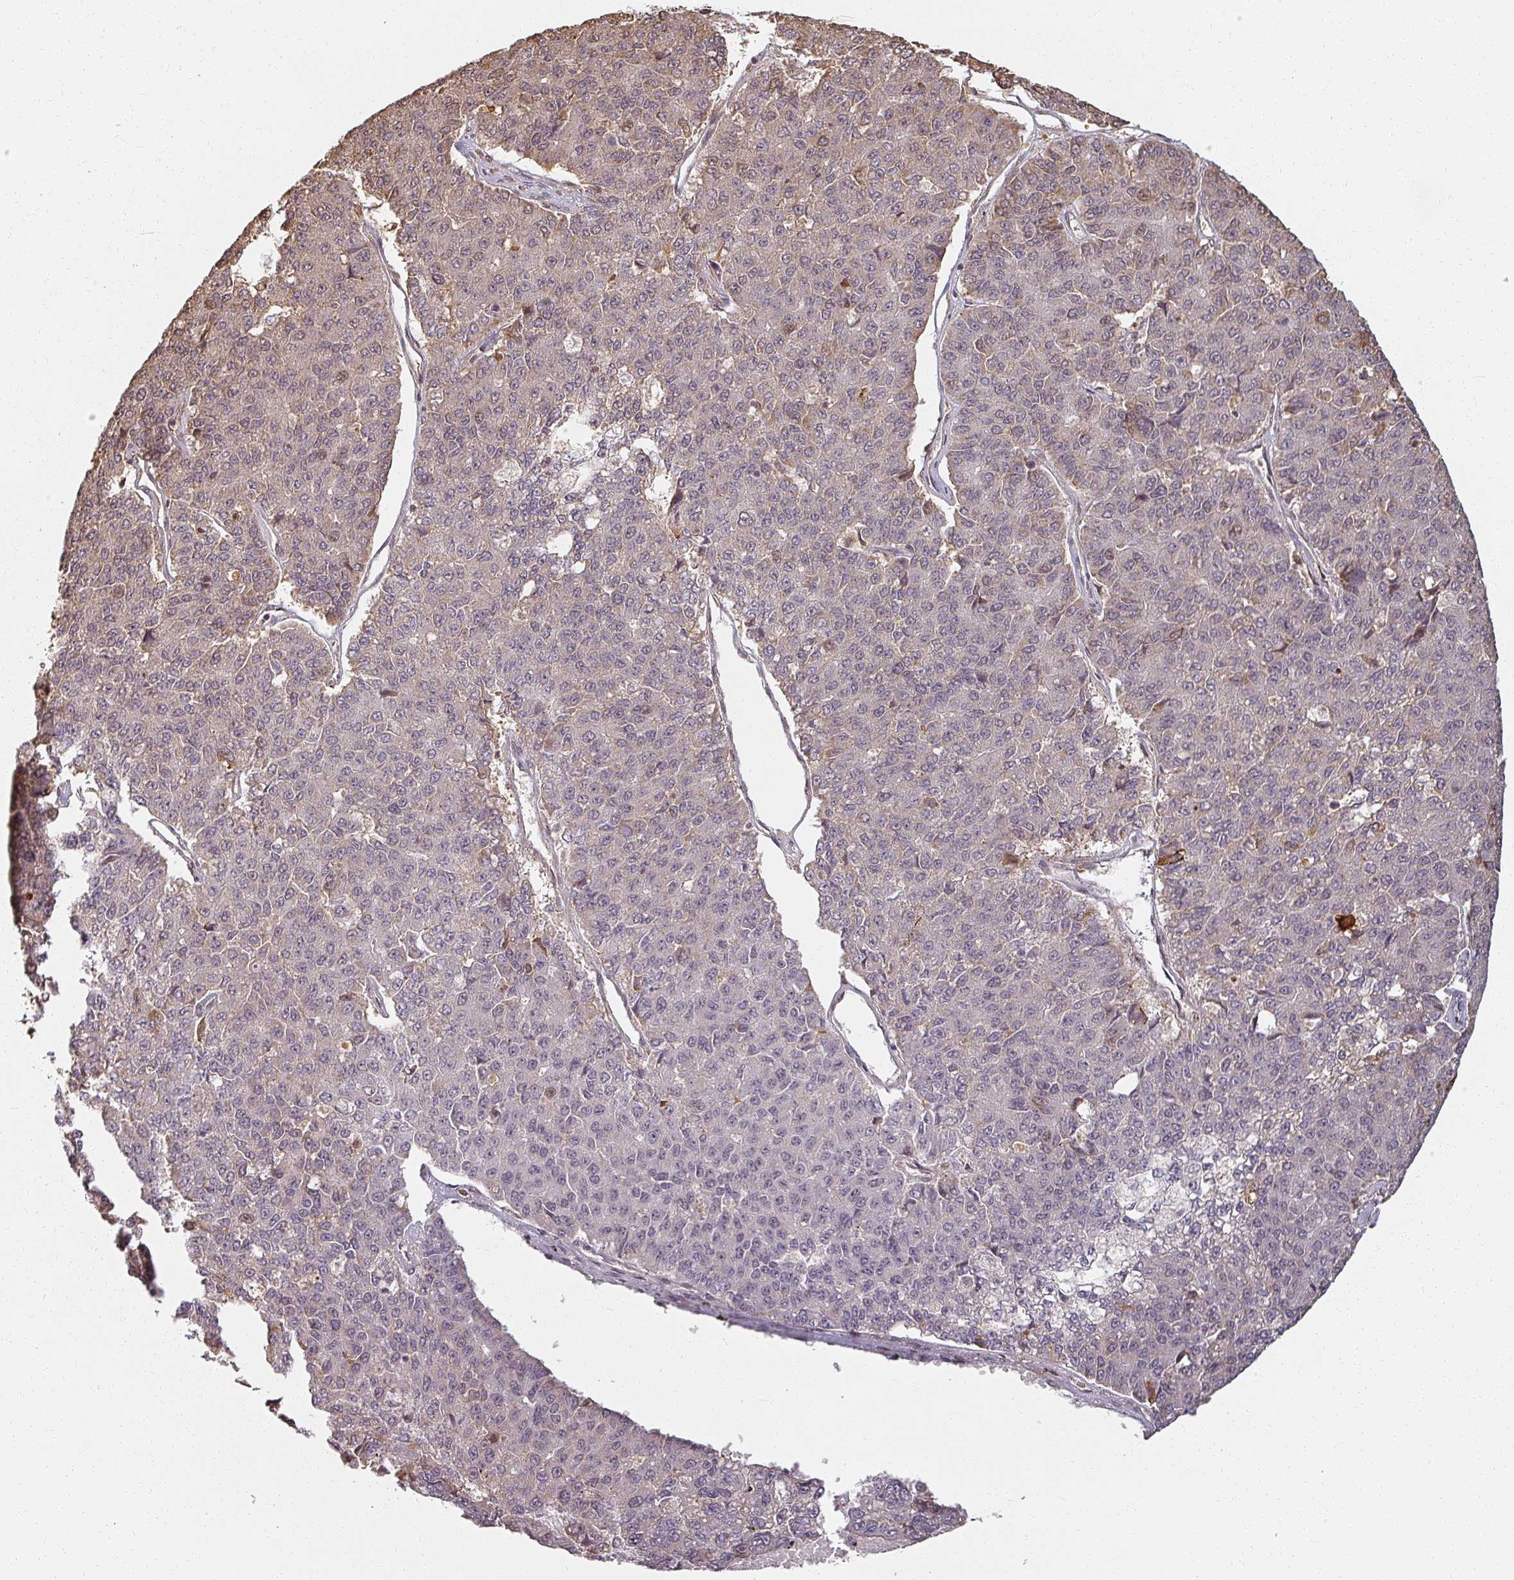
{"staining": {"intensity": "moderate", "quantity": "<25%", "location": "cytoplasmic/membranous,nuclear"}, "tissue": "pancreatic cancer", "cell_type": "Tumor cells", "image_type": "cancer", "snomed": [{"axis": "morphology", "description": "Adenocarcinoma, NOS"}, {"axis": "topography", "description": "Pancreas"}], "caption": "DAB immunohistochemical staining of human pancreatic cancer demonstrates moderate cytoplasmic/membranous and nuclear protein positivity in approximately <25% of tumor cells.", "gene": "MED19", "patient": {"sex": "male", "age": 50}}